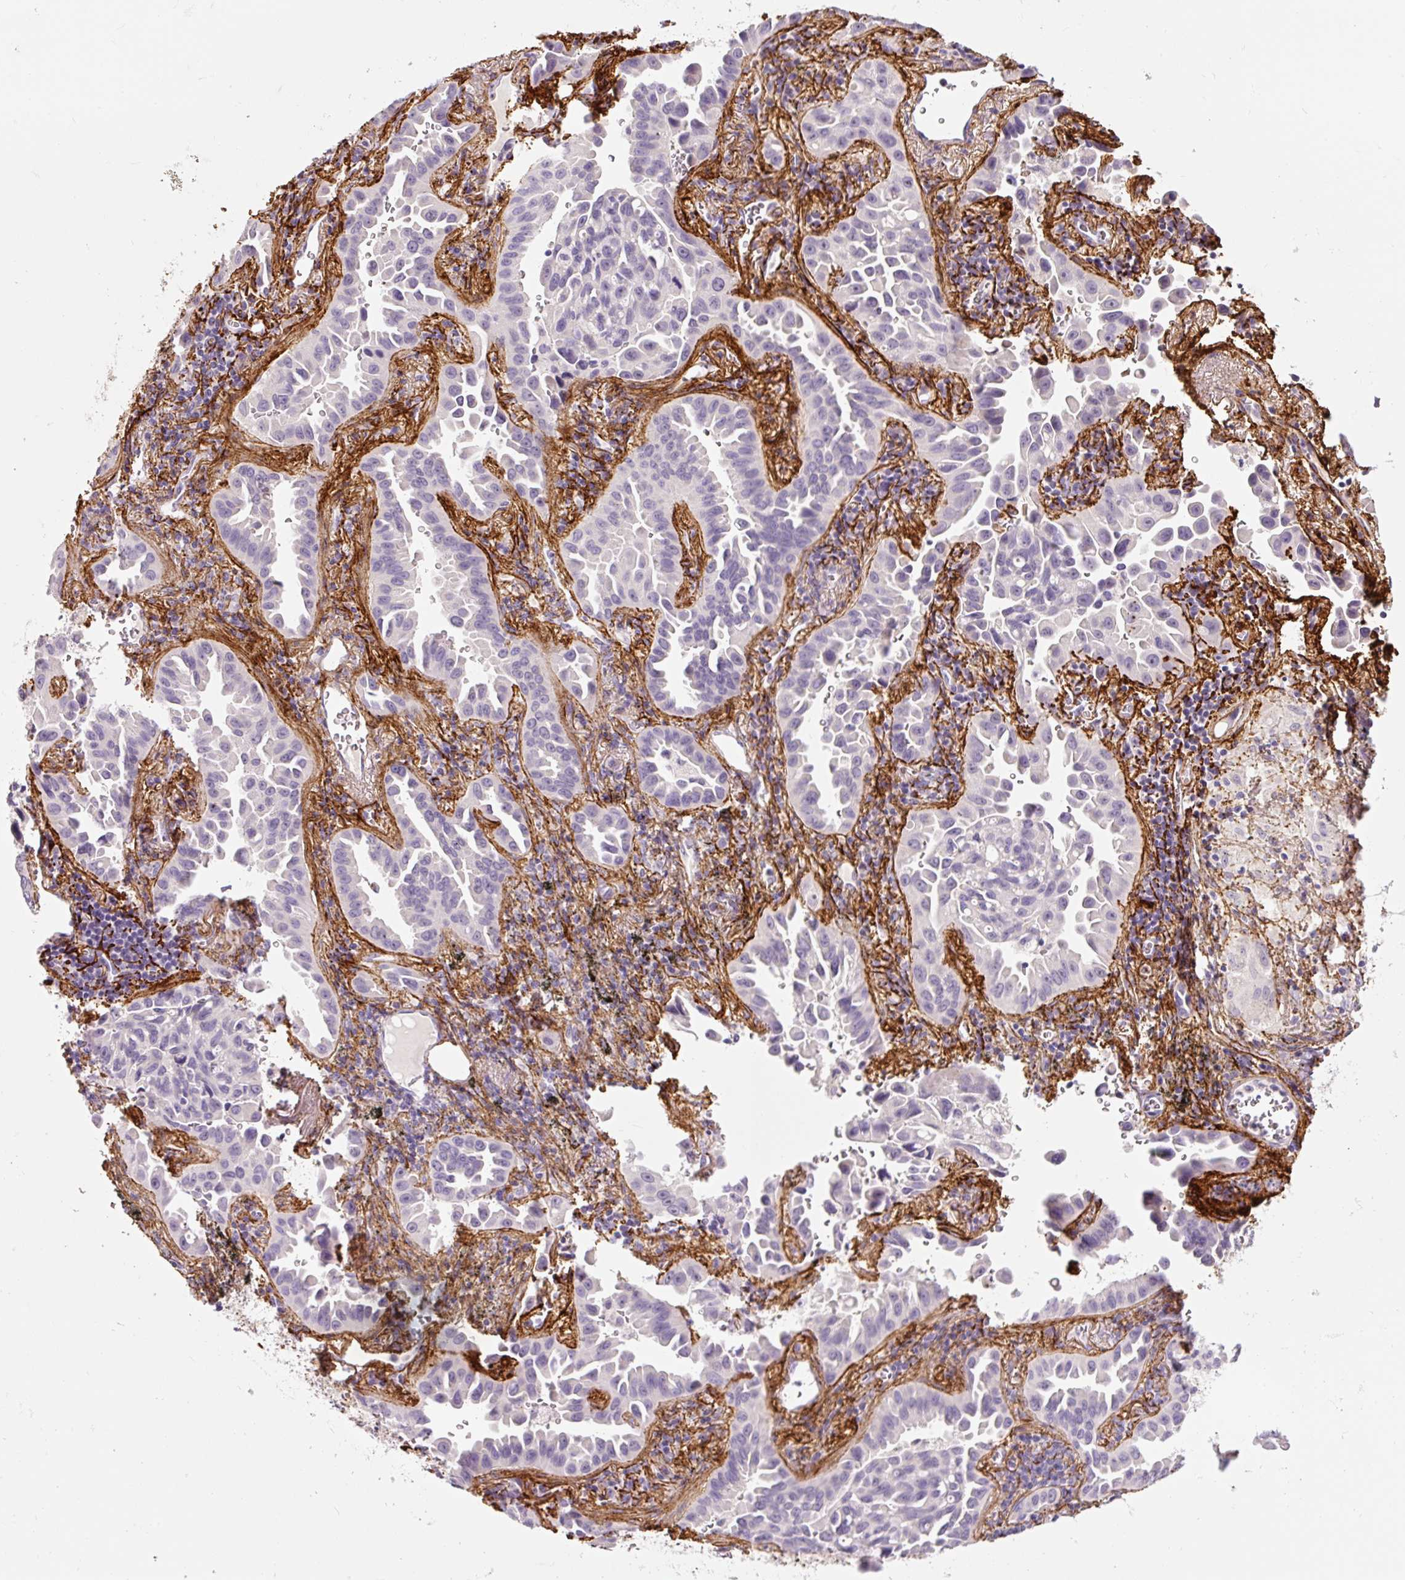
{"staining": {"intensity": "negative", "quantity": "none", "location": "none"}, "tissue": "lung cancer", "cell_type": "Tumor cells", "image_type": "cancer", "snomed": [{"axis": "morphology", "description": "Adenocarcinoma, NOS"}, {"axis": "topography", "description": "Lung"}], "caption": "This is an immunohistochemistry micrograph of adenocarcinoma (lung). There is no positivity in tumor cells.", "gene": "FBN1", "patient": {"sex": "male", "age": 68}}